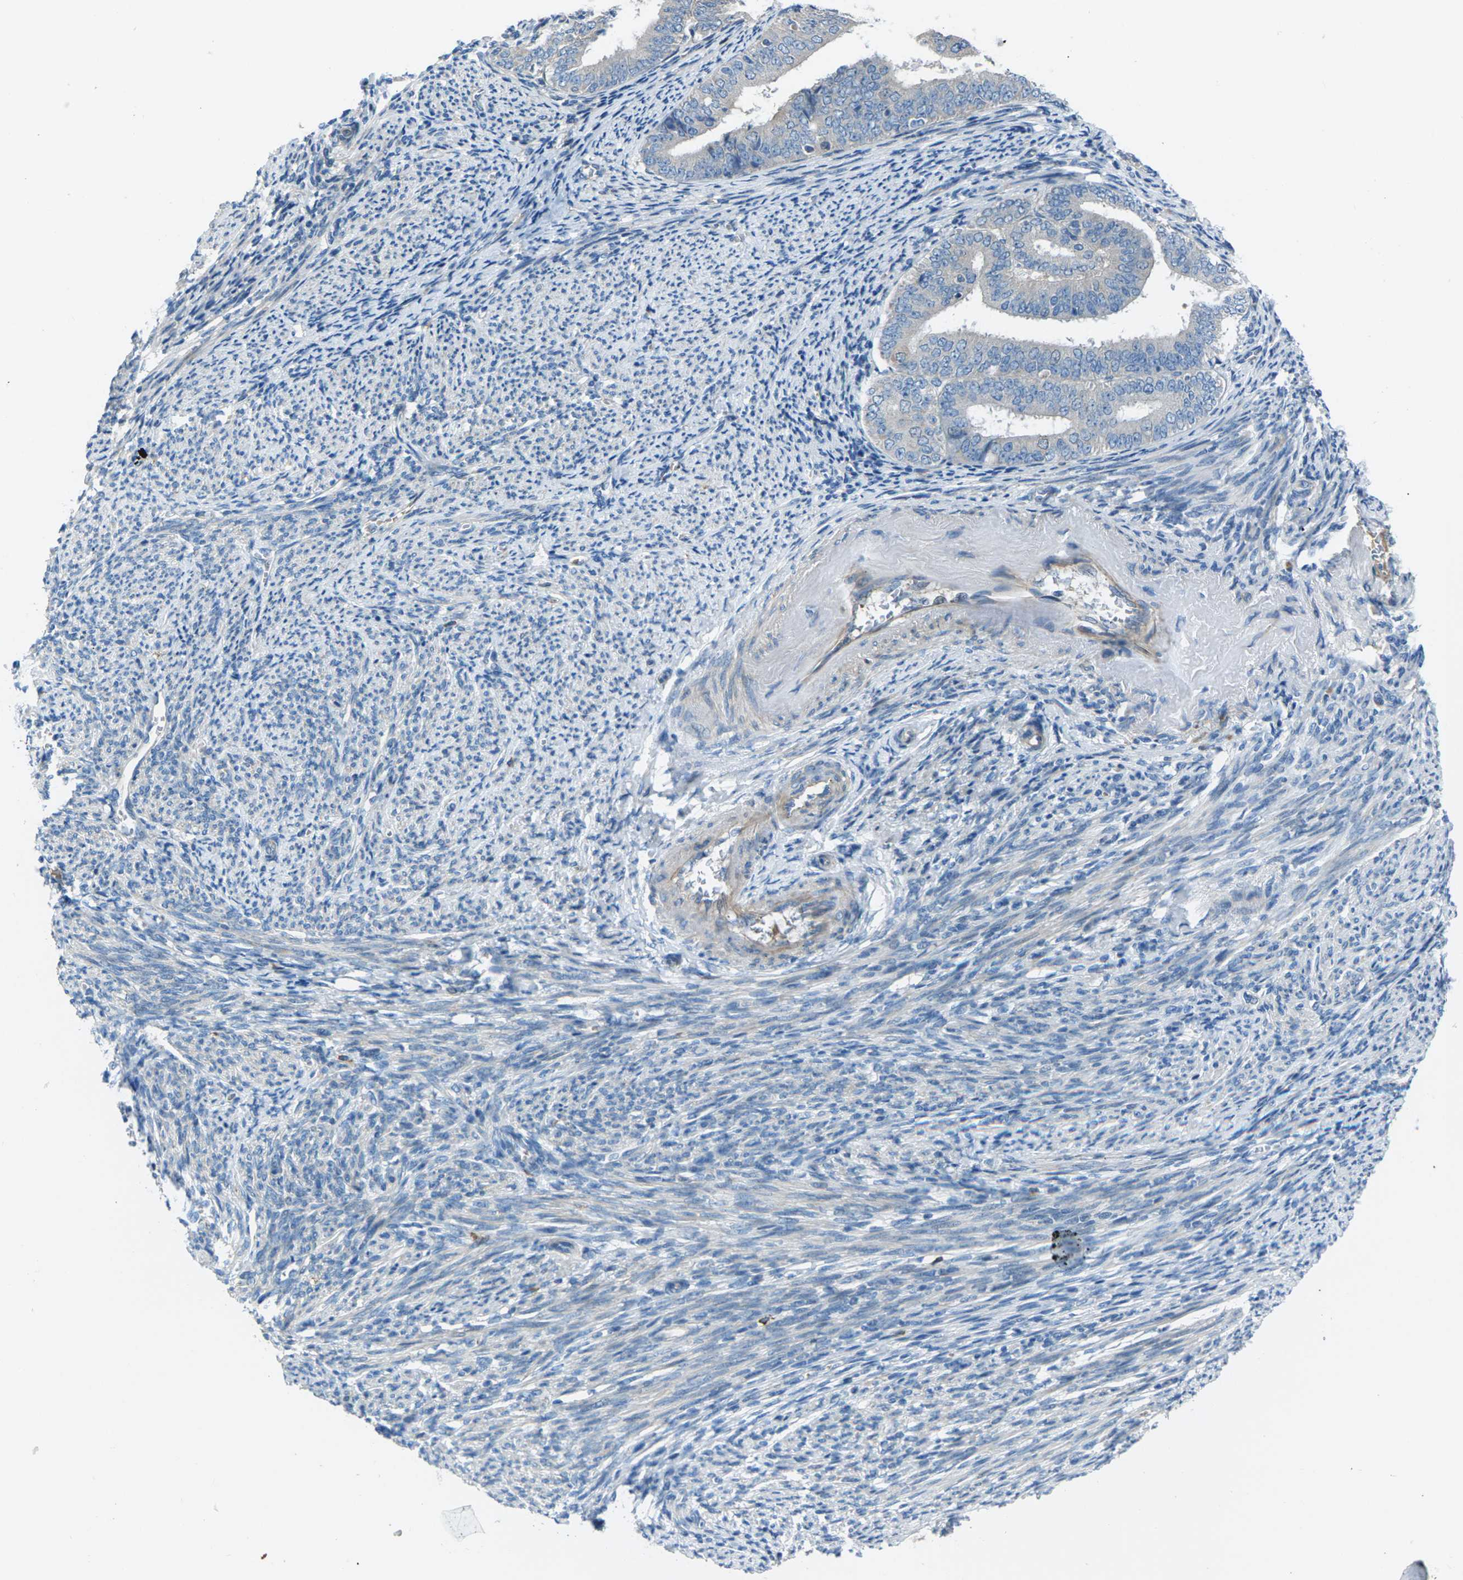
{"staining": {"intensity": "negative", "quantity": "none", "location": "none"}, "tissue": "endometrial cancer", "cell_type": "Tumor cells", "image_type": "cancer", "snomed": [{"axis": "morphology", "description": "Adenocarcinoma, NOS"}, {"axis": "topography", "description": "Endometrium"}], "caption": "Tumor cells are negative for brown protein staining in adenocarcinoma (endometrial).", "gene": "EDNRA", "patient": {"sex": "female", "age": 63}}